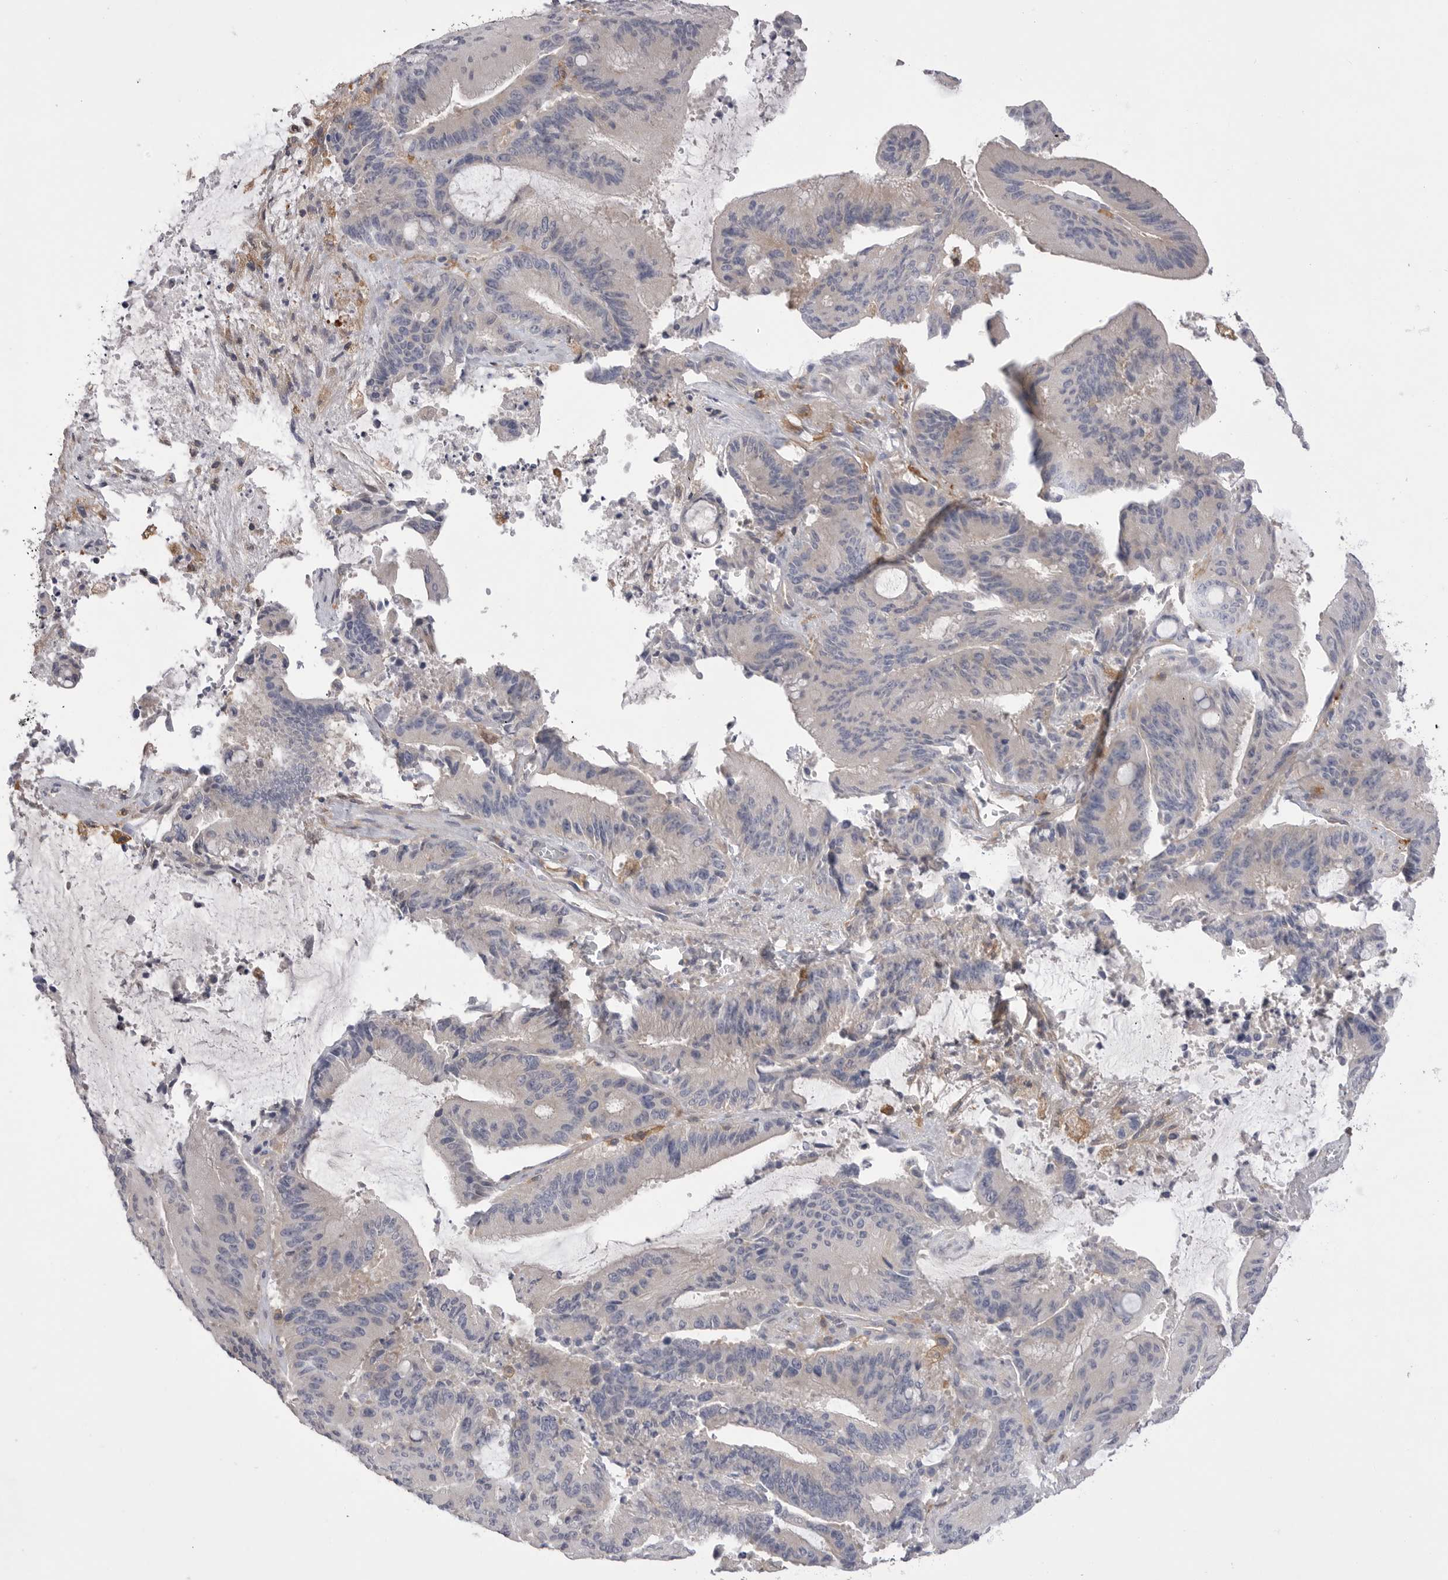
{"staining": {"intensity": "negative", "quantity": "none", "location": "none"}, "tissue": "liver cancer", "cell_type": "Tumor cells", "image_type": "cancer", "snomed": [{"axis": "morphology", "description": "Normal tissue, NOS"}, {"axis": "morphology", "description": "Cholangiocarcinoma"}, {"axis": "topography", "description": "Liver"}, {"axis": "topography", "description": "Peripheral nerve tissue"}], "caption": "The image reveals no significant positivity in tumor cells of cholangiocarcinoma (liver).", "gene": "VAC14", "patient": {"sex": "female", "age": 73}}